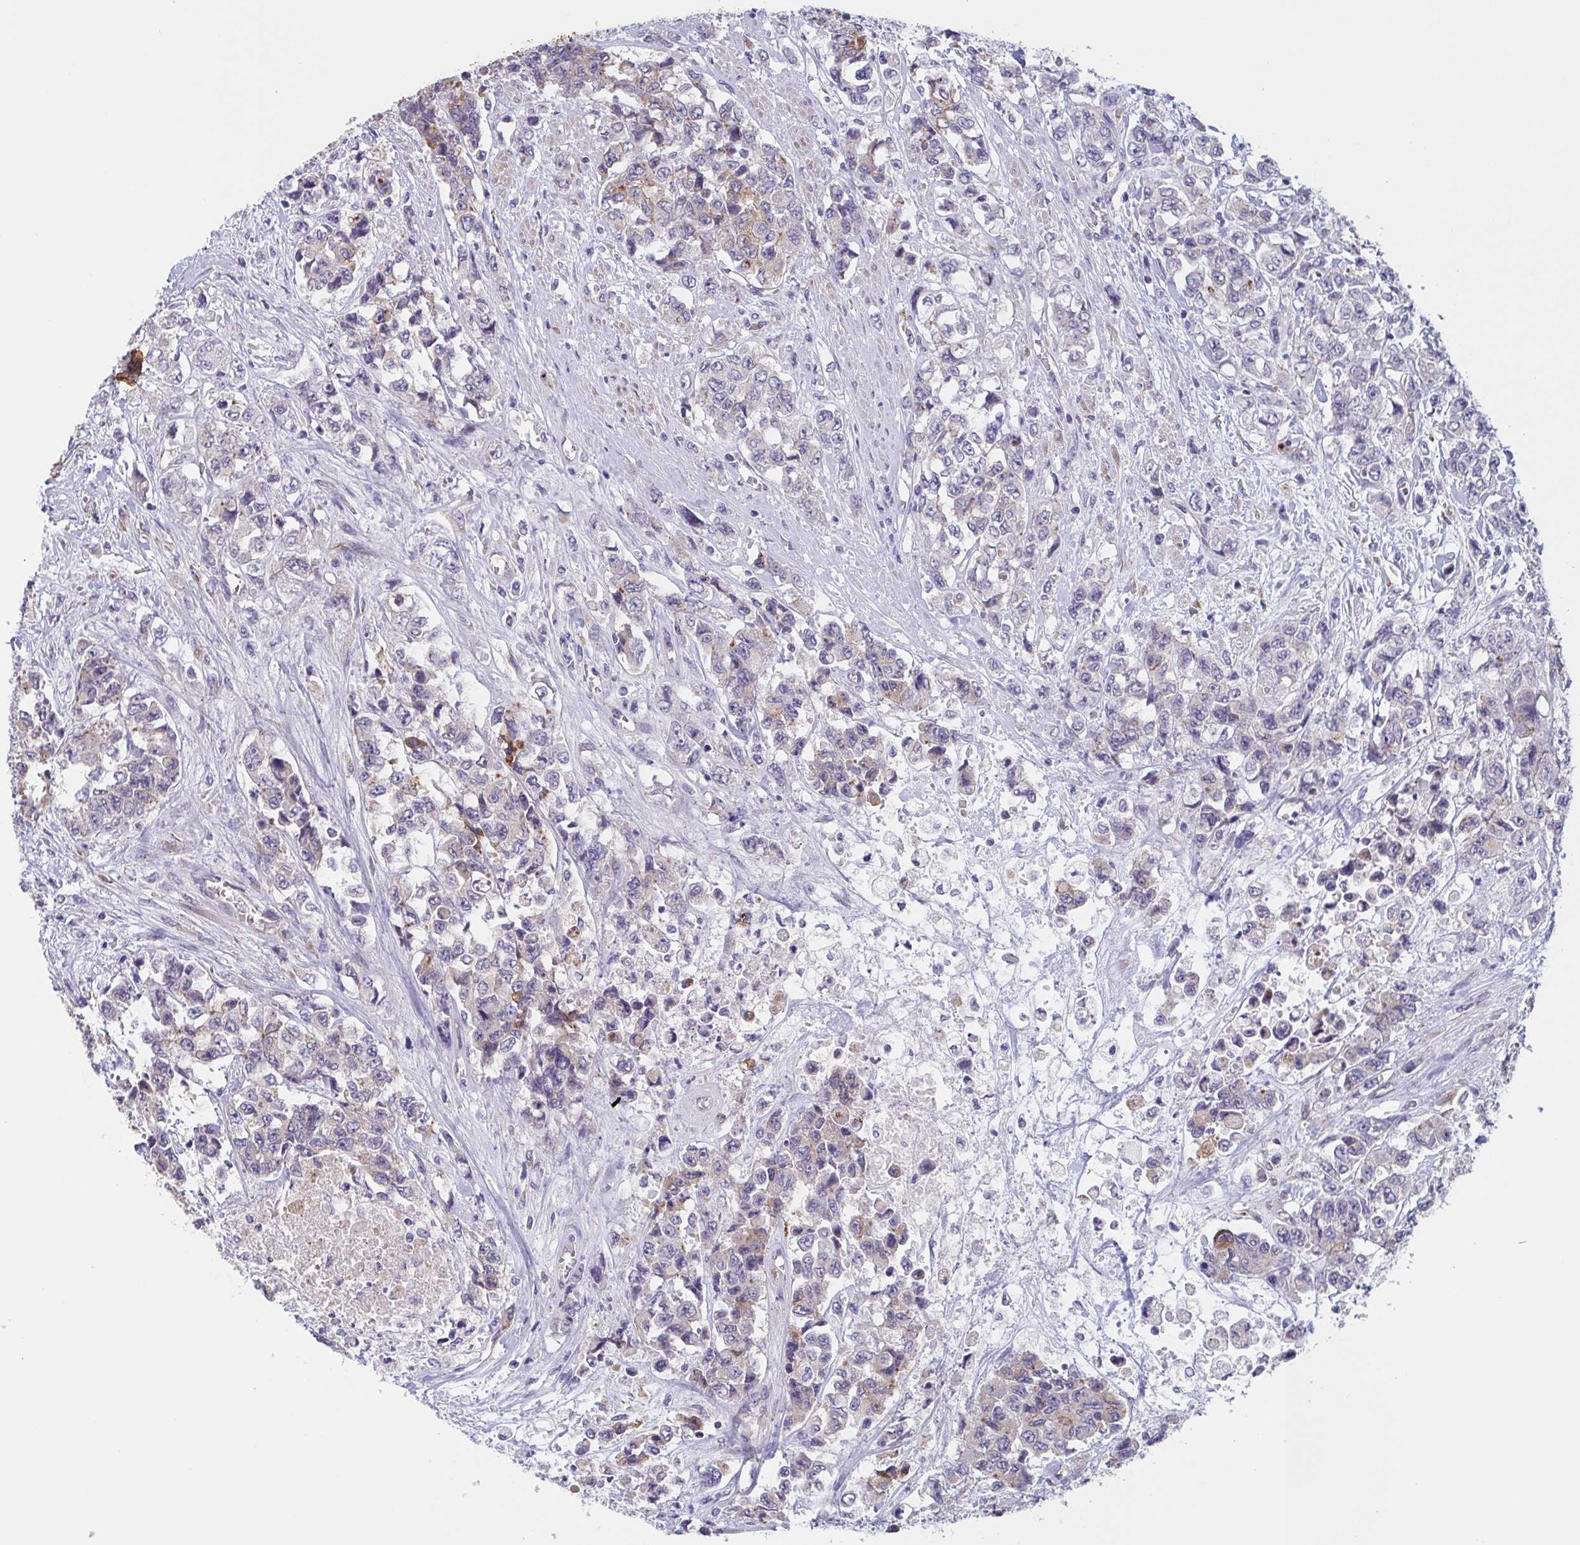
{"staining": {"intensity": "moderate", "quantity": "<25%", "location": "cytoplasmic/membranous"}, "tissue": "urothelial cancer", "cell_type": "Tumor cells", "image_type": "cancer", "snomed": [{"axis": "morphology", "description": "Urothelial carcinoma, High grade"}, {"axis": "topography", "description": "Urinary bladder"}], "caption": "Human urothelial cancer stained with a brown dye exhibits moderate cytoplasmic/membranous positive positivity in about <25% of tumor cells.", "gene": "ST14", "patient": {"sex": "female", "age": 78}}